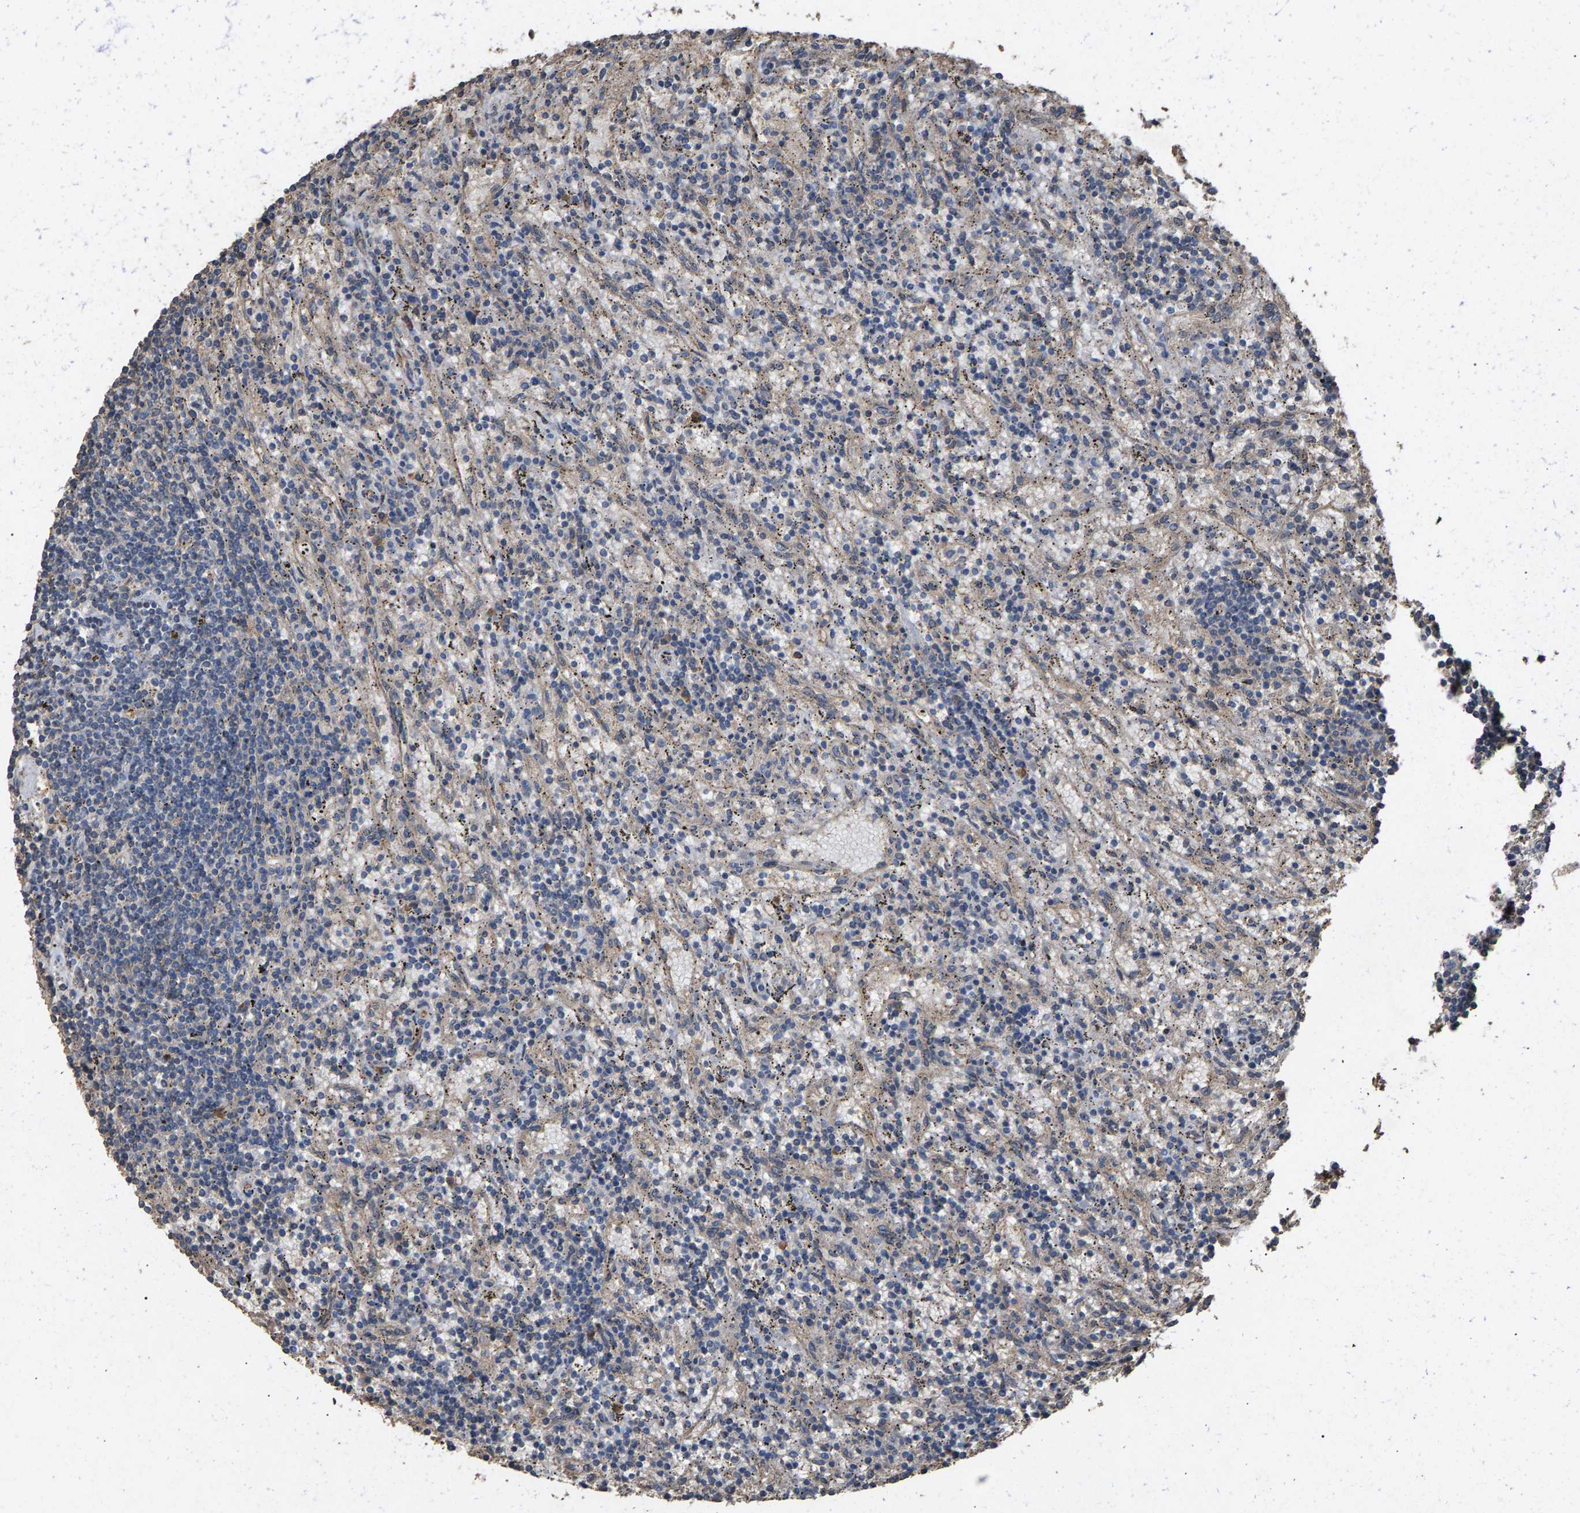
{"staining": {"intensity": "negative", "quantity": "none", "location": "none"}, "tissue": "lymphoma", "cell_type": "Tumor cells", "image_type": "cancer", "snomed": [{"axis": "morphology", "description": "Malignant lymphoma, non-Hodgkin's type, Low grade"}, {"axis": "topography", "description": "Spleen"}], "caption": "There is no significant expression in tumor cells of malignant lymphoma, non-Hodgkin's type (low-grade). (Brightfield microscopy of DAB (3,3'-diaminobenzidine) immunohistochemistry (IHC) at high magnification).", "gene": "HTRA3", "patient": {"sex": "male", "age": 76}}